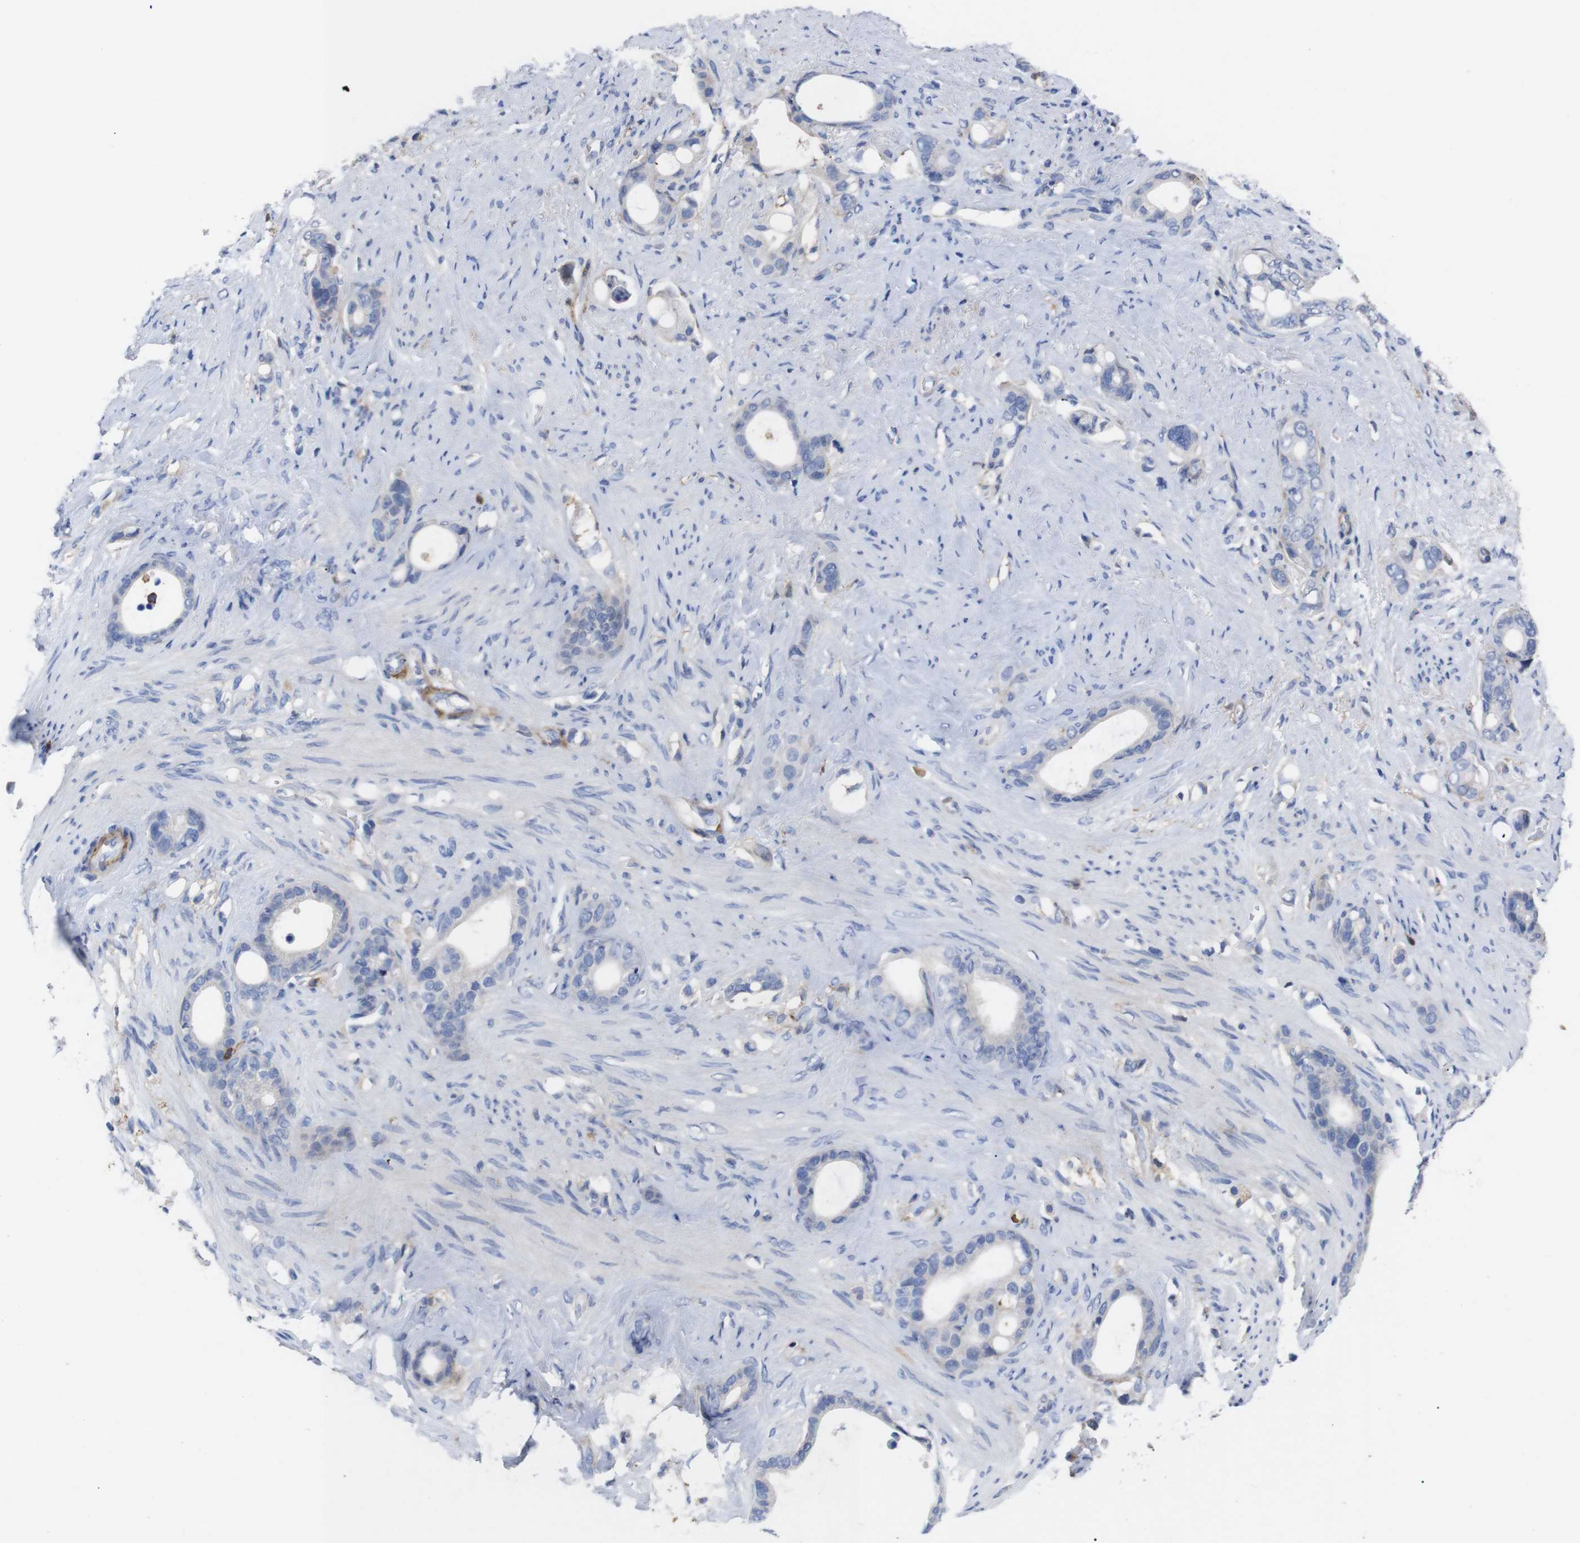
{"staining": {"intensity": "negative", "quantity": "none", "location": "none"}, "tissue": "stomach cancer", "cell_type": "Tumor cells", "image_type": "cancer", "snomed": [{"axis": "morphology", "description": "Adenocarcinoma, NOS"}, {"axis": "topography", "description": "Stomach"}], "caption": "IHC photomicrograph of adenocarcinoma (stomach) stained for a protein (brown), which exhibits no staining in tumor cells. The staining was performed using DAB (3,3'-diaminobenzidine) to visualize the protein expression in brown, while the nuclei were stained in blue with hematoxylin (Magnification: 20x).", "gene": "C5AR1", "patient": {"sex": "female", "age": 75}}